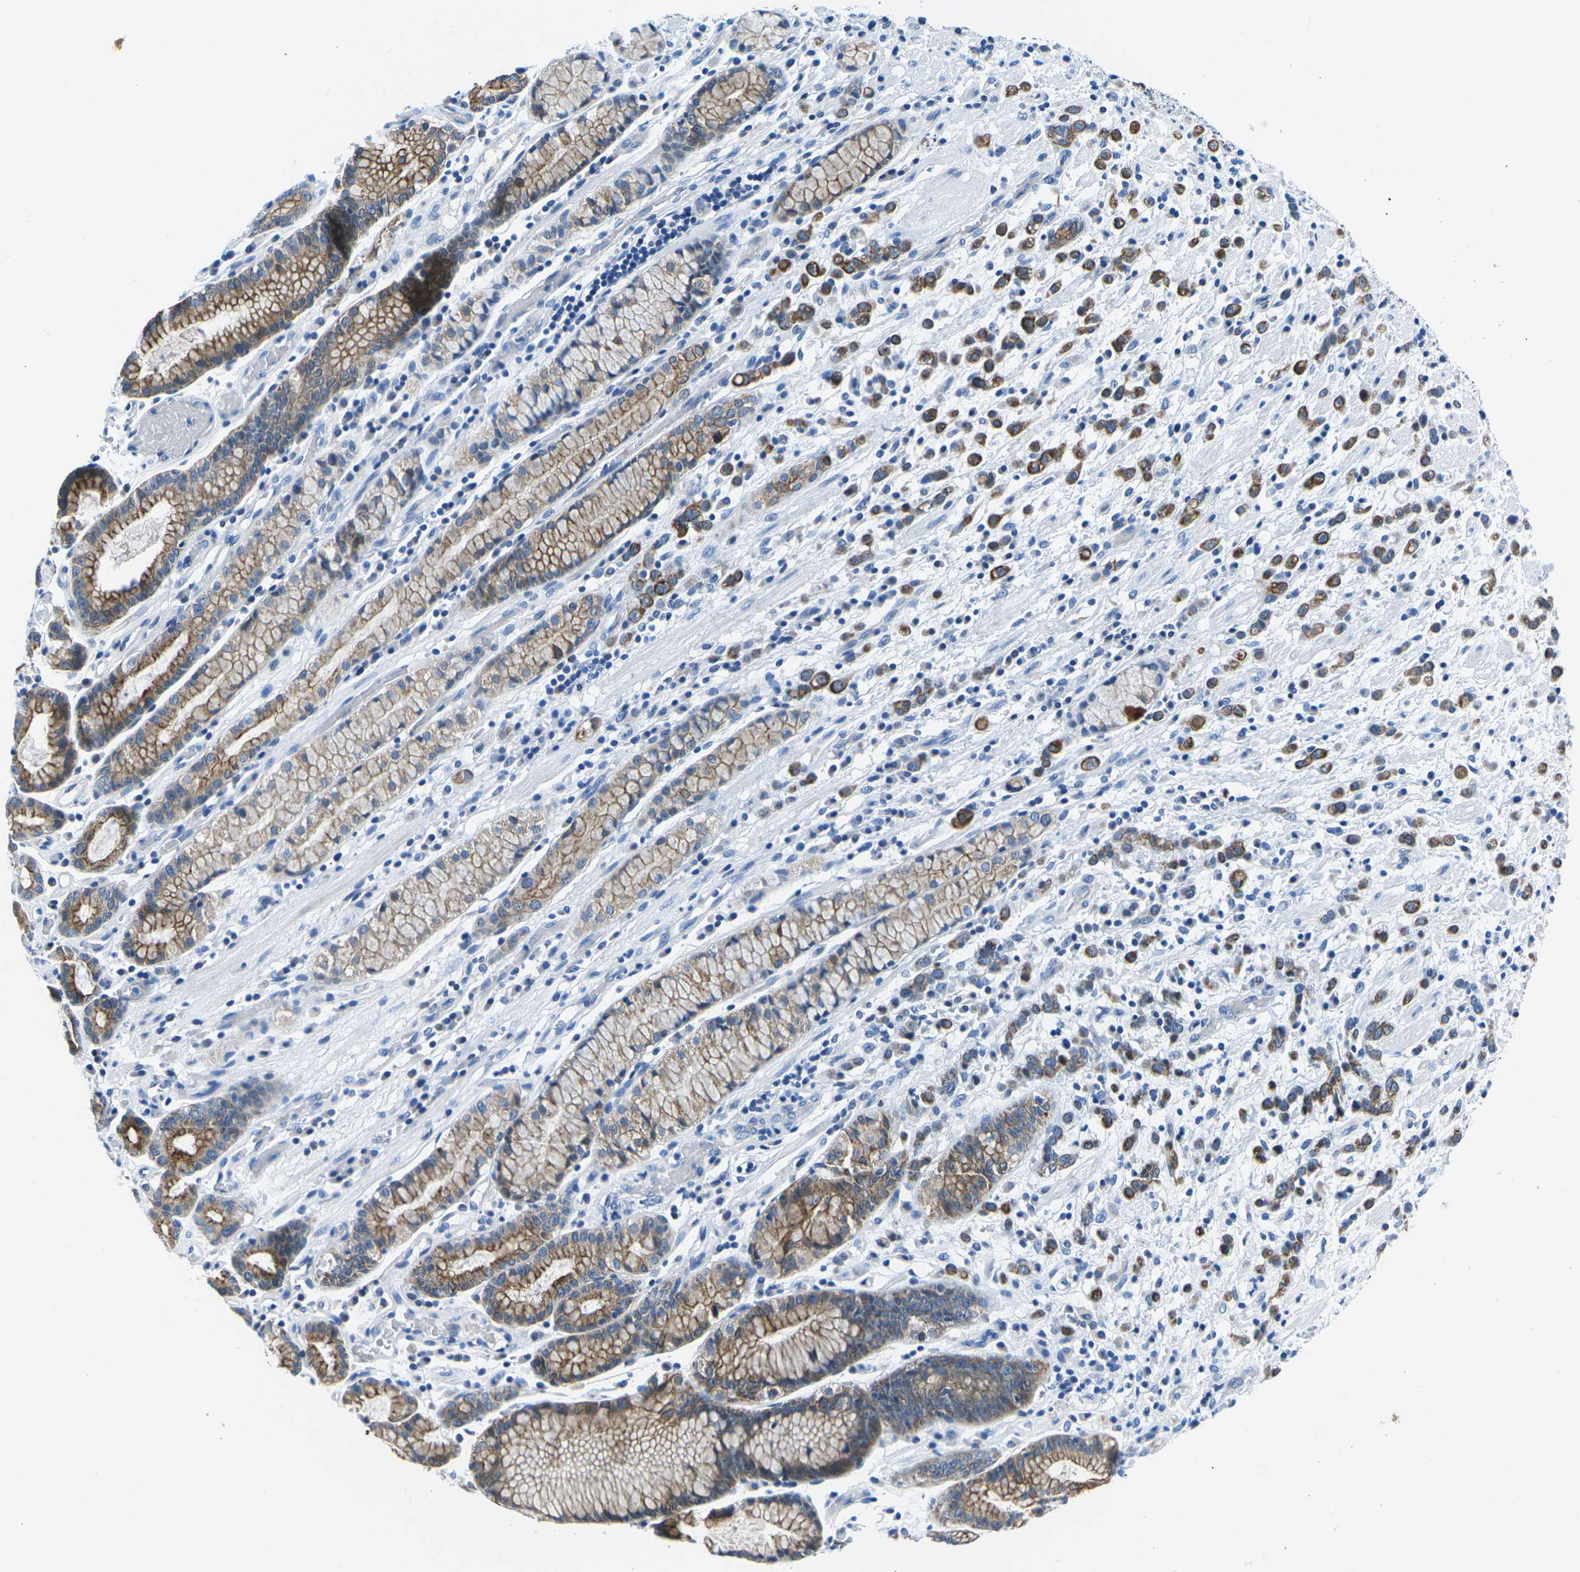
{"staining": {"intensity": "moderate", "quantity": ">75%", "location": "cytoplasmic/membranous"}, "tissue": "stomach cancer", "cell_type": "Tumor cells", "image_type": "cancer", "snomed": [{"axis": "morphology", "description": "Adenocarcinoma, NOS"}, {"axis": "topography", "description": "Stomach, lower"}], "caption": "Stomach cancer tissue demonstrates moderate cytoplasmic/membranous staining in about >75% of tumor cells", "gene": "TM6SF1", "patient": {"sex": "male", "age": 88}}